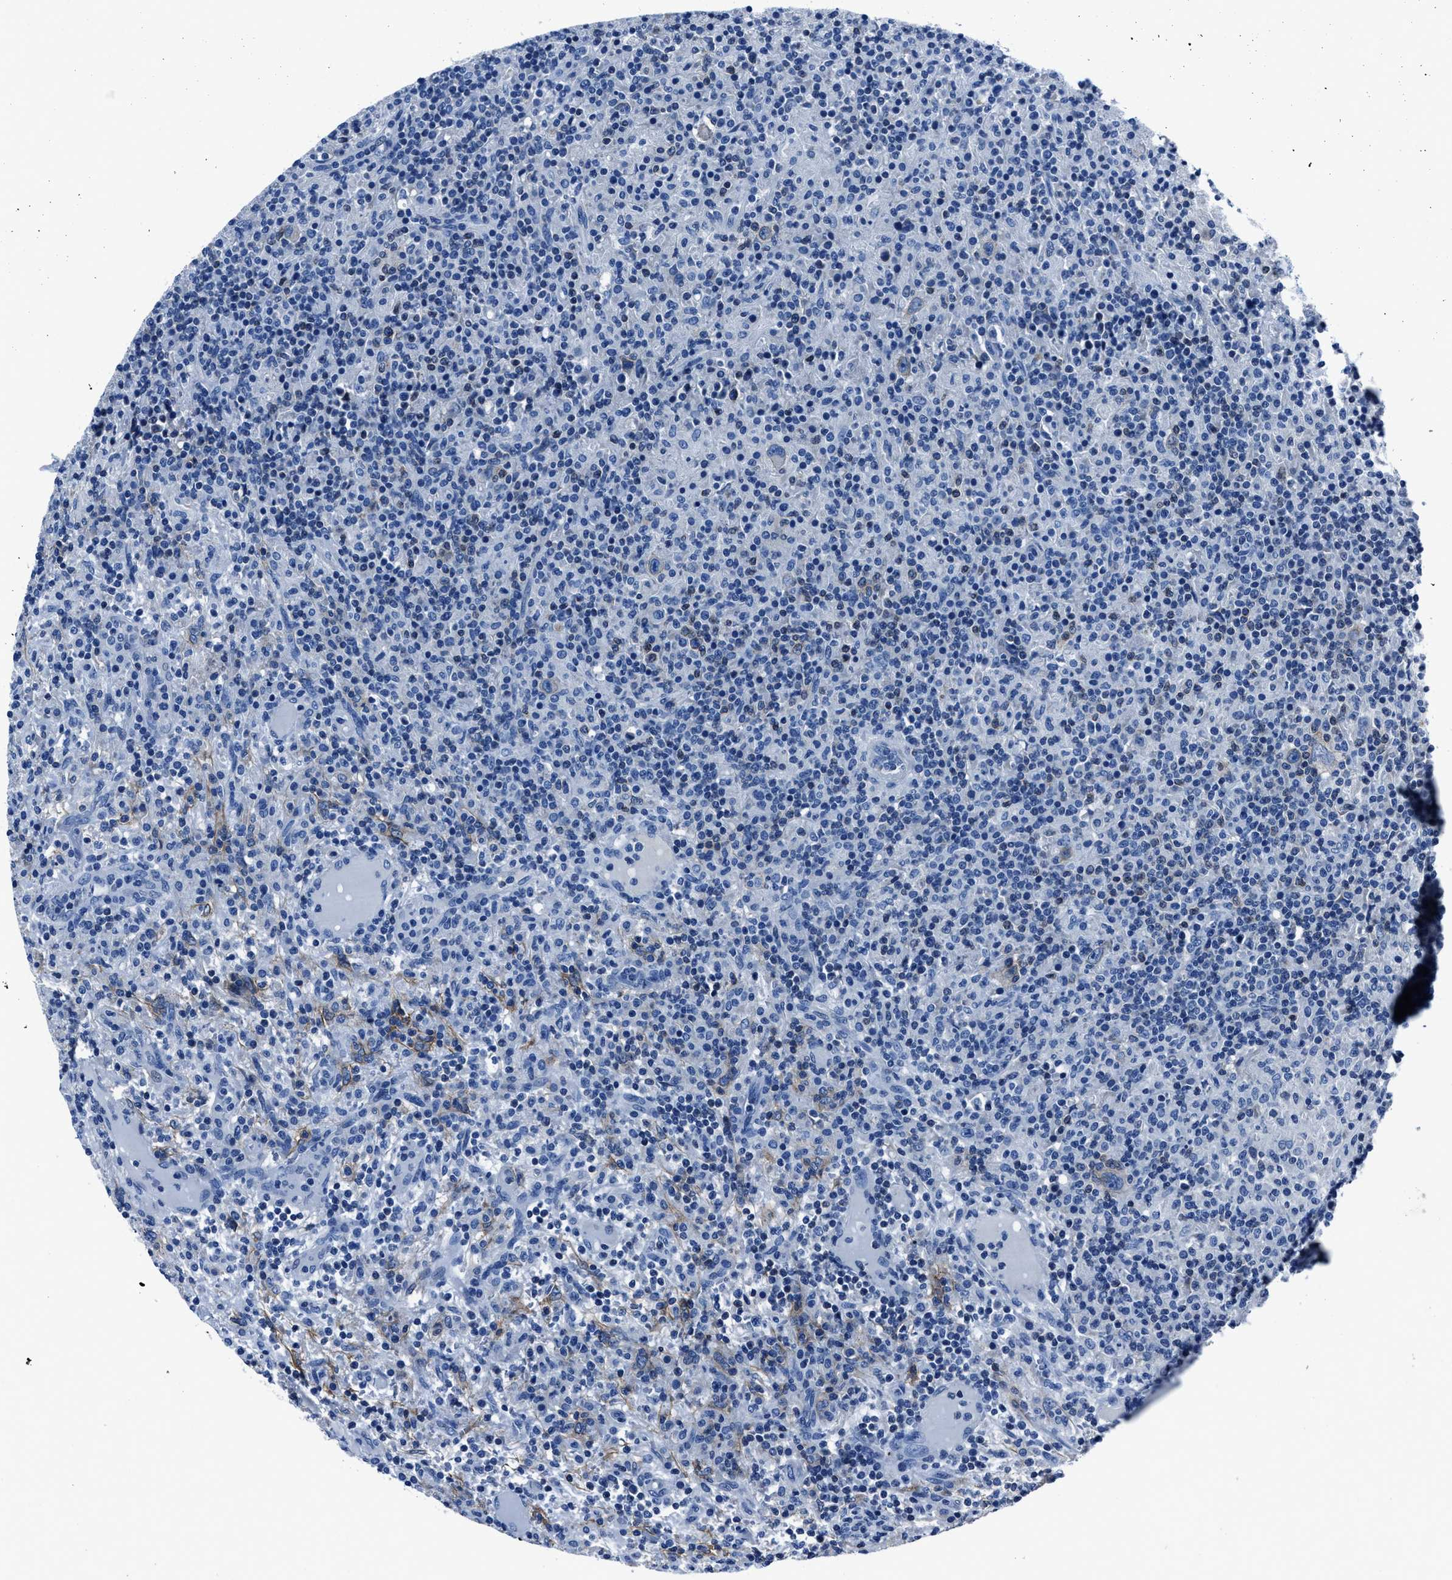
{"staining": {"intensity": "moderate", "quantity": "<25%", "location": "cytoplasmic/membranous"}, "tissue": "lymphoma", "cell_type": "Tumor cells", "image_type": "cancer", "snomed": [{"axis": "morphology", "description": "Hodgkin's disease, NOS"}, {"axis": "topography", "description": "Lymph node"}], "caption": "Tumor cells show moderate cytoplasmic/membranous staining in approximately <25% of cells in Hodgkin's disease.", "gene": "LMO7", "patient": {"sex": "male", "age": 70}}